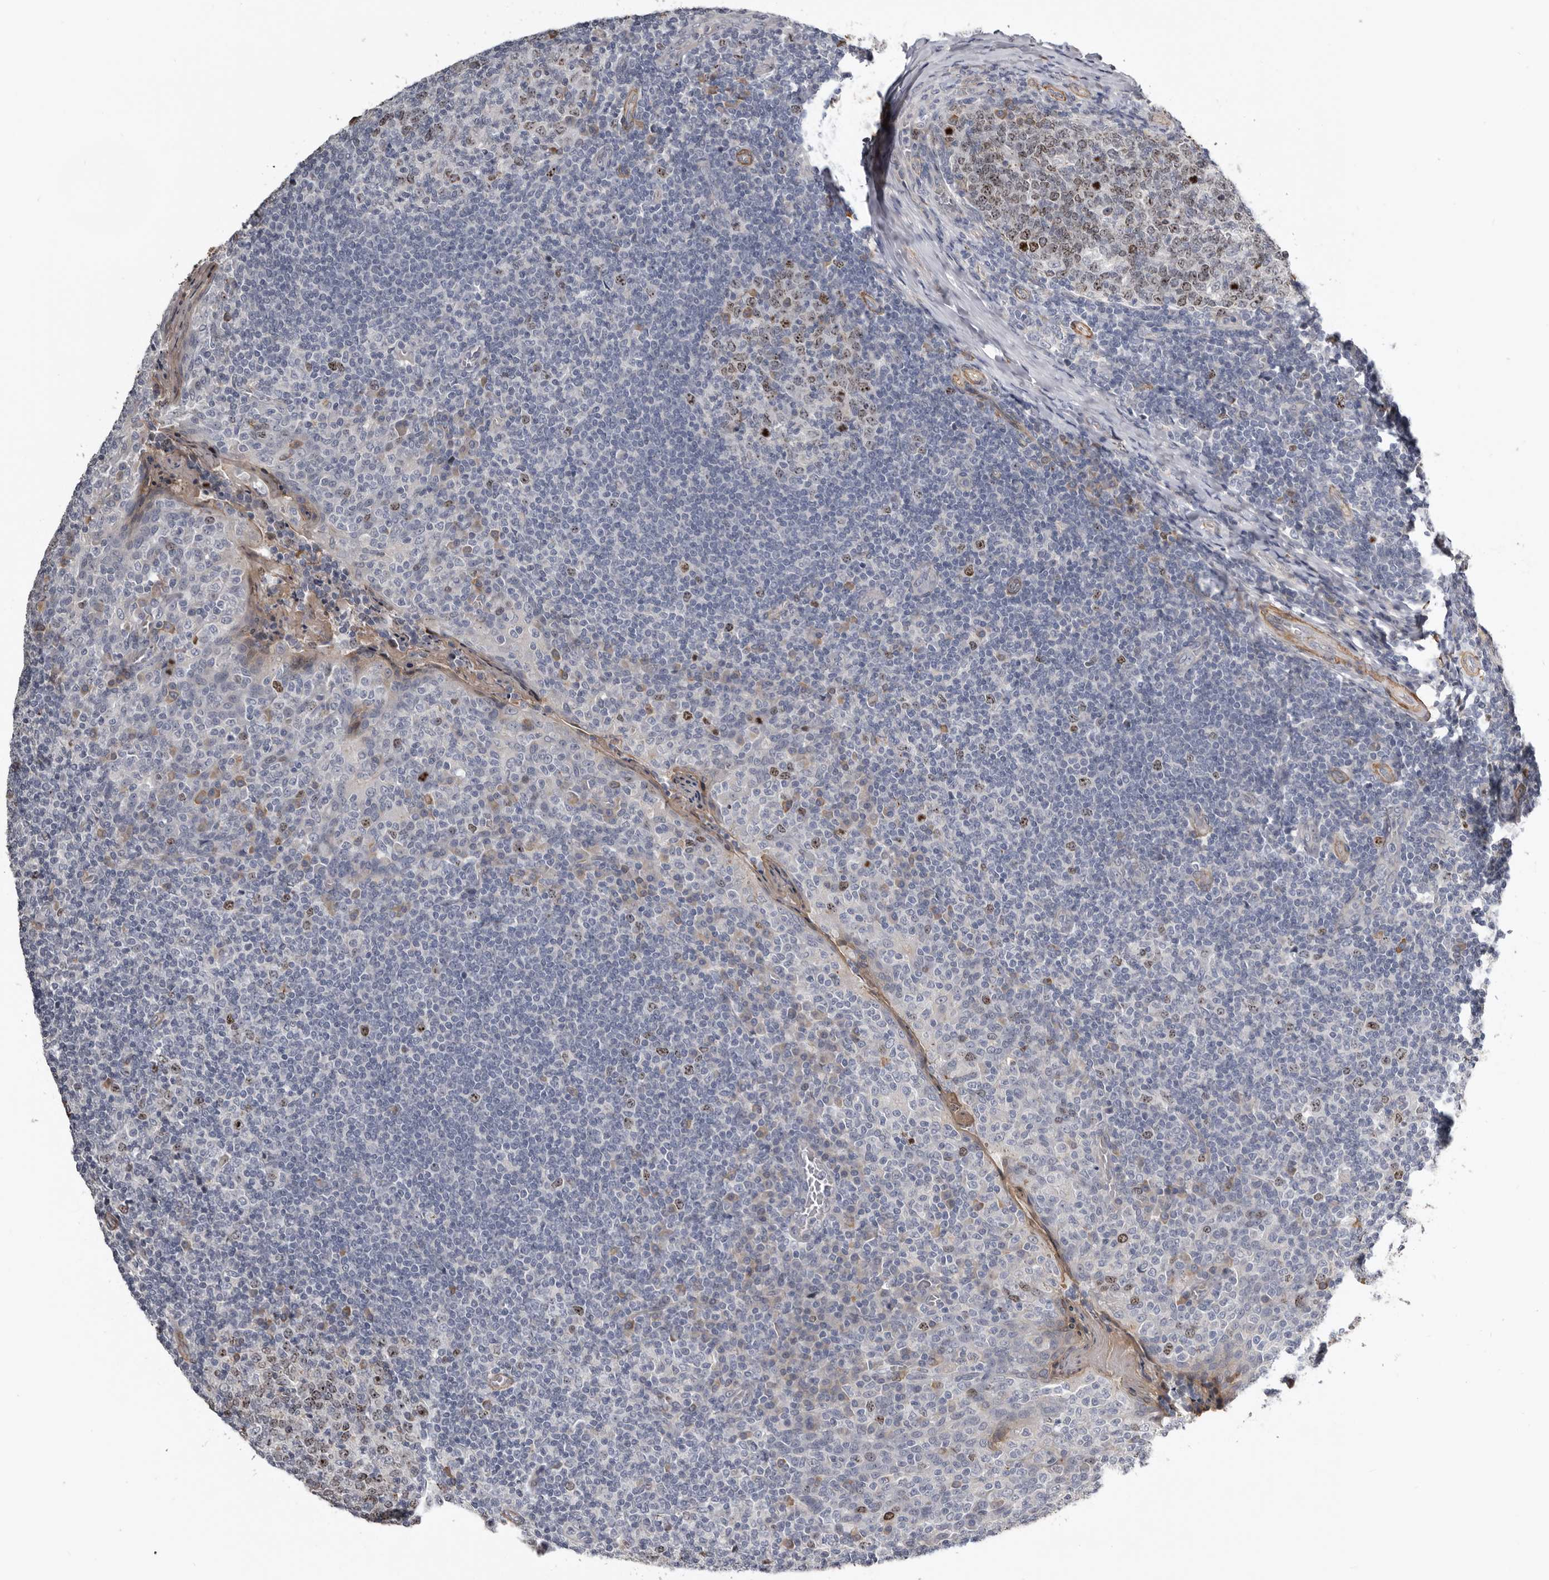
{"staining": {"intensity": "moderate", "quantity": "25%-75%", "location": "nuclear"}, "tissue": "tonsil", "cell_type": "Germinal center cells", "image_type": "normal", "snomed": [{"axis": "morphology", "description": "Normal tissue, NOS"}, {"axis": "topography", "description": "Tonsil"}], "caption": "Immunohistochemistry of normal human tonsil exhibits medium levels of moderate nuclear expression in about 25%-75% of germinal center cells. (Stains: DAB (3,3'-diaminobenzidine) in brown, nuclei in blue, Microscopy: brightfield microscopy at high magnification).", "gene": "CDCA8", "patient": {"sex": "female", "age": 19}}